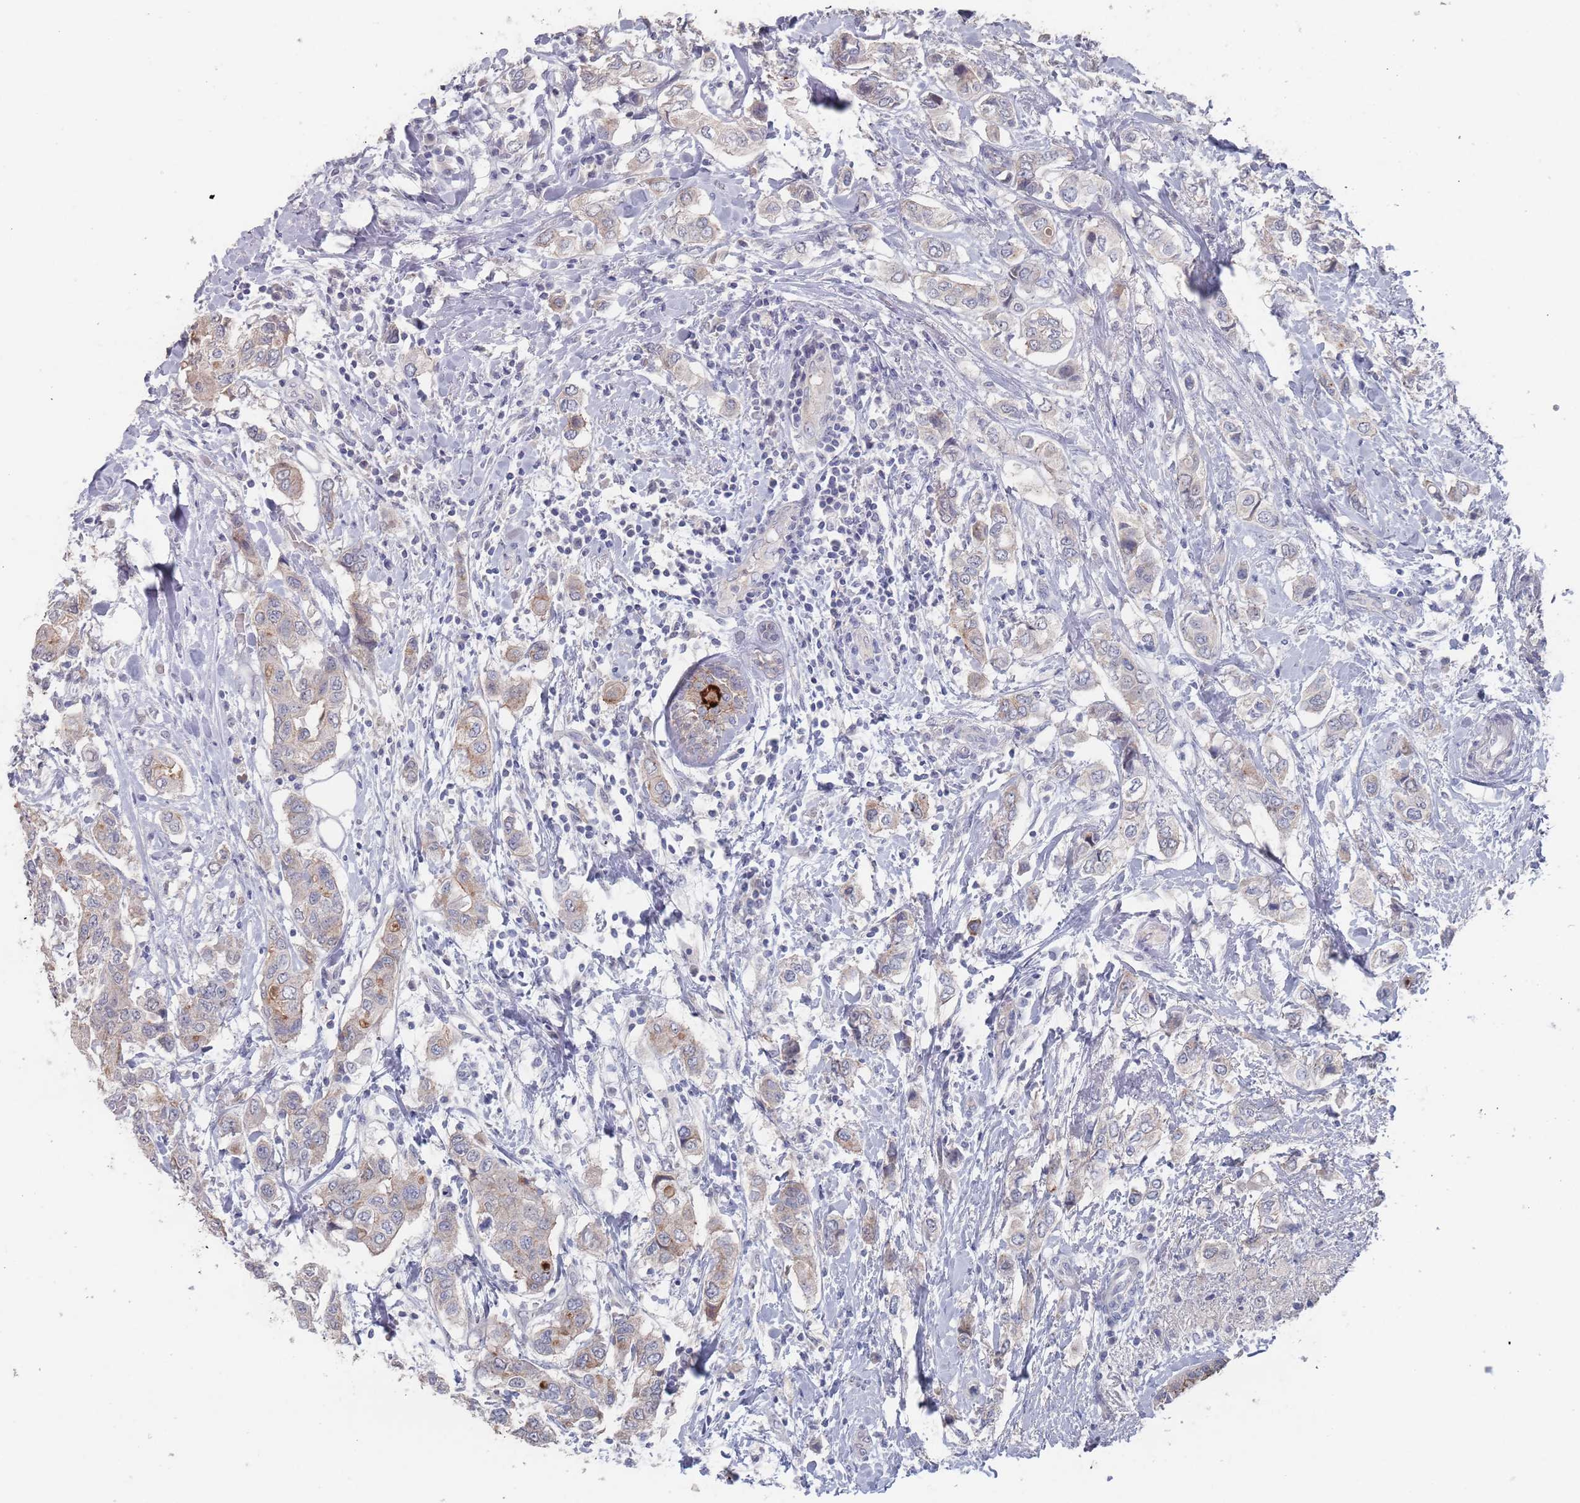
{"staining": {"intensity": "weak", "quantity": "<25%", "location": "cytoplasmic/membranous"}, "tissue": "breast cancer", "cell_type": "Tumor cells", "image_type": "cancer", "snomed": [{"axis": "morphology", "description": "Lobular carcinoma"}, {"axis": "topography", "description": "Breast"}], "caption": "This is an IHC histopathology image of human breast lobular carcinoma. There is no positivity in tumor cells.", "gene": "PROM2", "patient": {"sex": "female", "age": 51}}